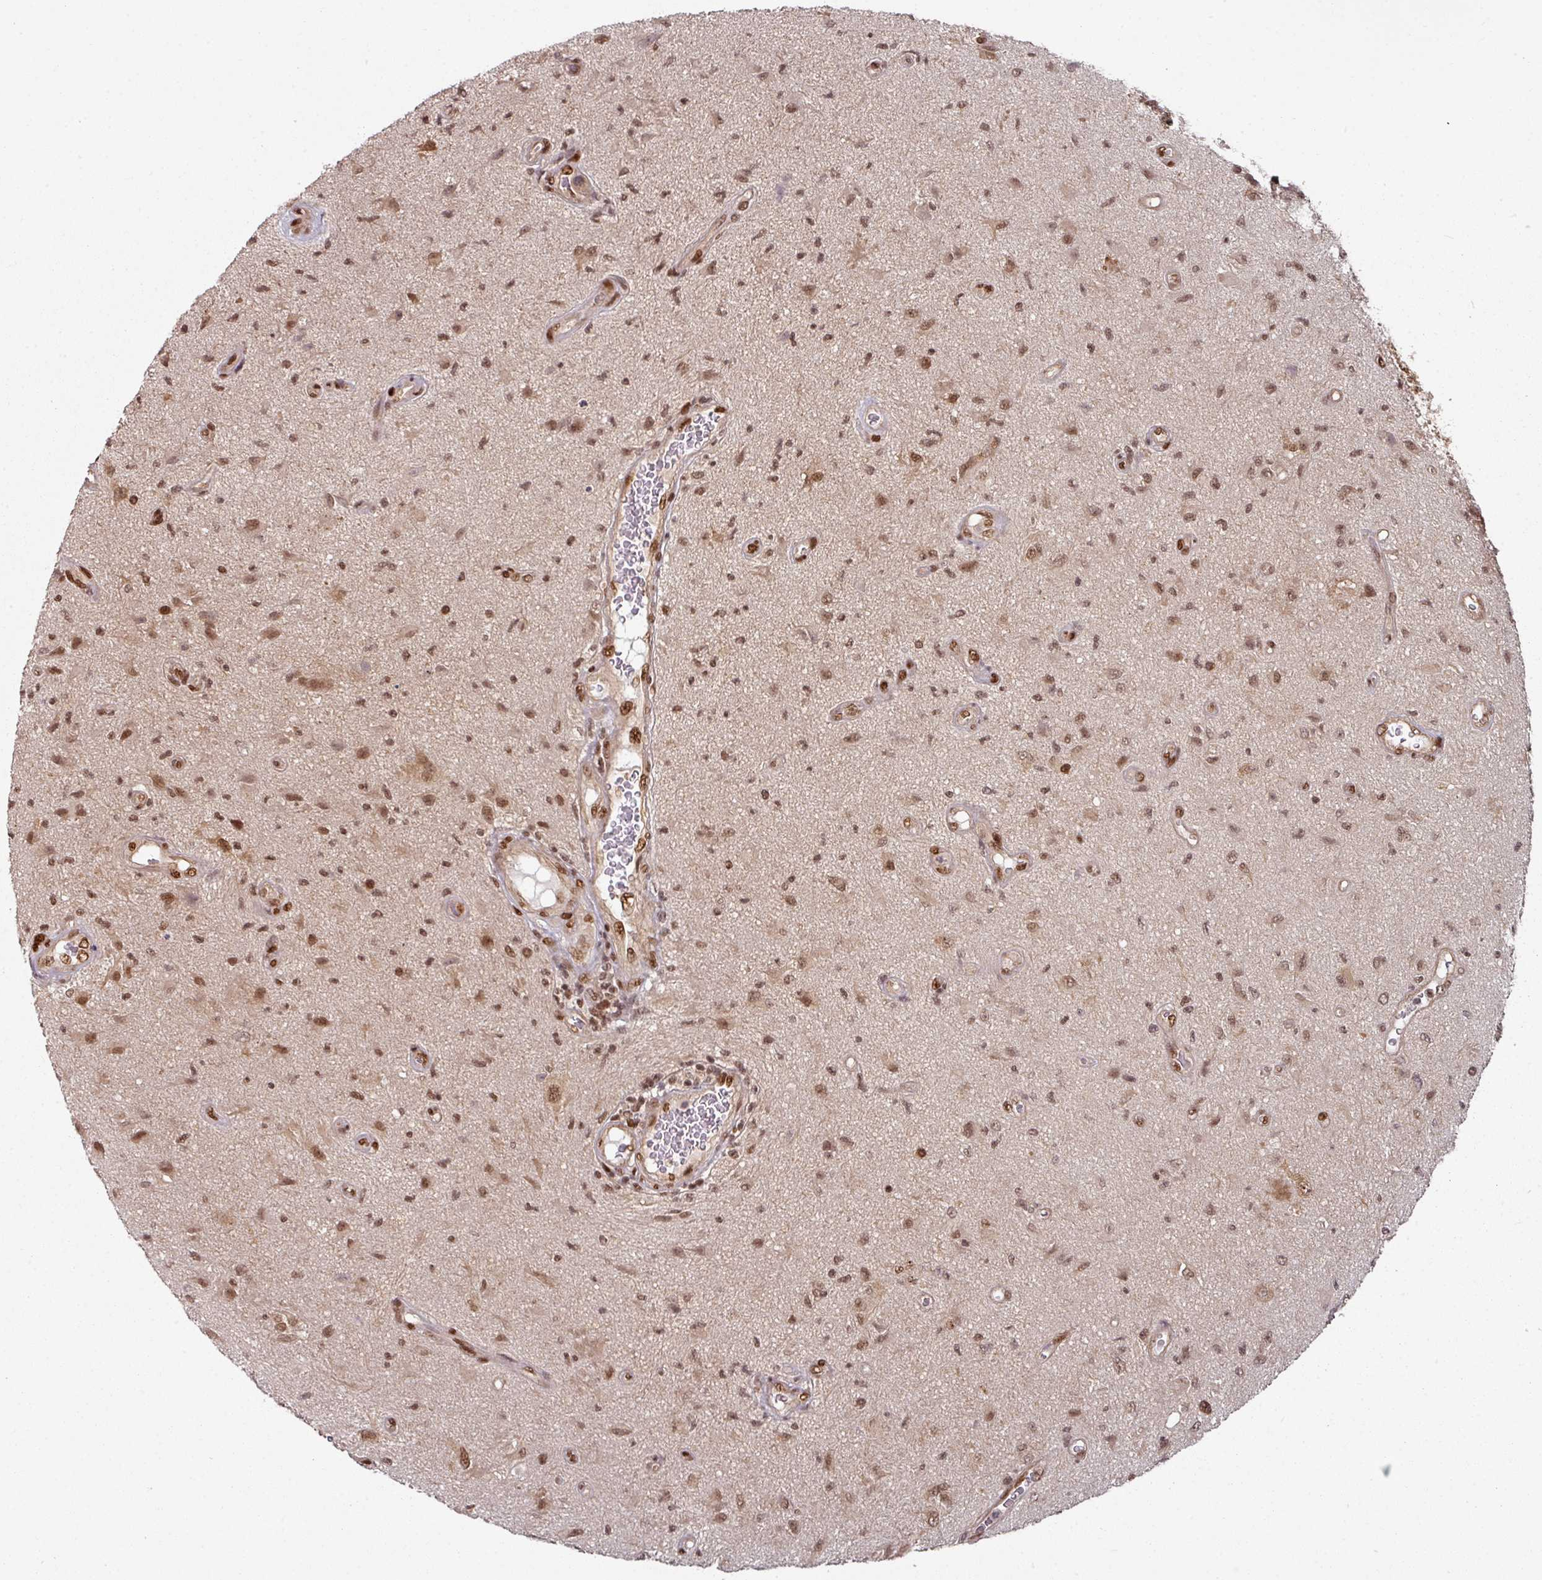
{"staining": {"intensity": "moderate", "quantity": ">75%", "location": "nuclear"}, "tissue": "glioma", "cell_type": "Tumor cells", "image_type": "cancer", "snomed": [{"axis": "morphology", "description": "Glioma, malignant, High grade"}, {"axis": "topography", "description": "Brain"}], "caption": "Immunohistochemistry (IHC) histopathology image of neoplastic tissue: human glioma stained using IHC reveals medium levels of moderate protein expression localized specifically in the nuclear of tumor cells, appearing as a nuclear brown color.", "gene": "SIK3", "patient": {"sex": "male", "age": 67}}